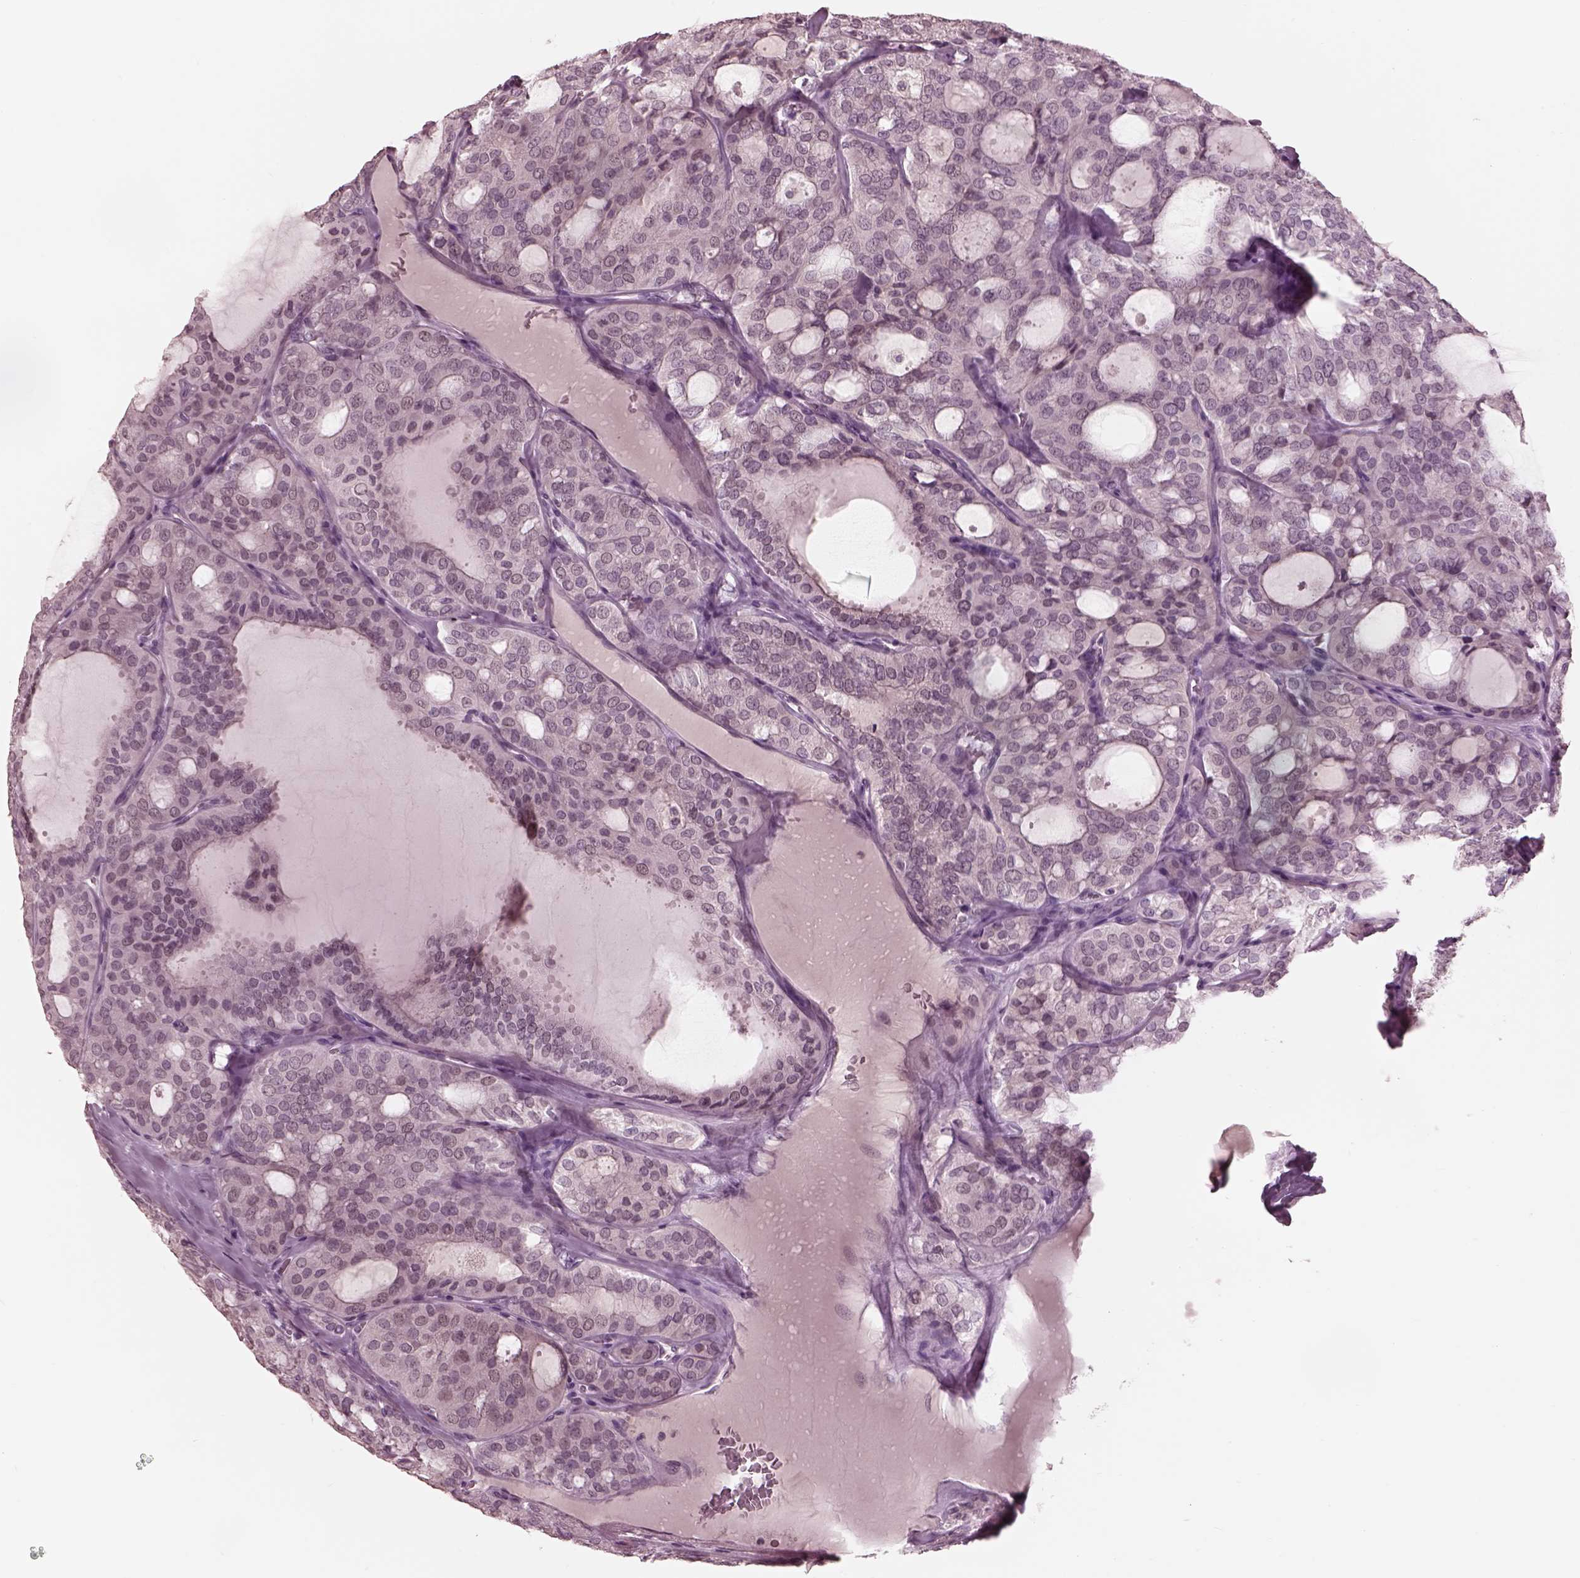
{"staining": {"intensity": "negative", "quantity": "none", "location": "none"}, "tissue": "thyroid cancer", "cell_type": "Tumor cells", "image_type": "cancer", "snomed": [{"axis": "morphology", "description": "Follicular adenoma carcinoma, NOS"}, {"axis": "topography", "description": "Thyroid gland"}], "caption": "A high-resolution photomicrograph shows immunohistochemistry staining of follicular adenoma carcinoma (thyroid), which demonstrates no significant positivity in tumor cells.", "gene": "GARIN4", "patient": {"sex": "male", "age": 75}}